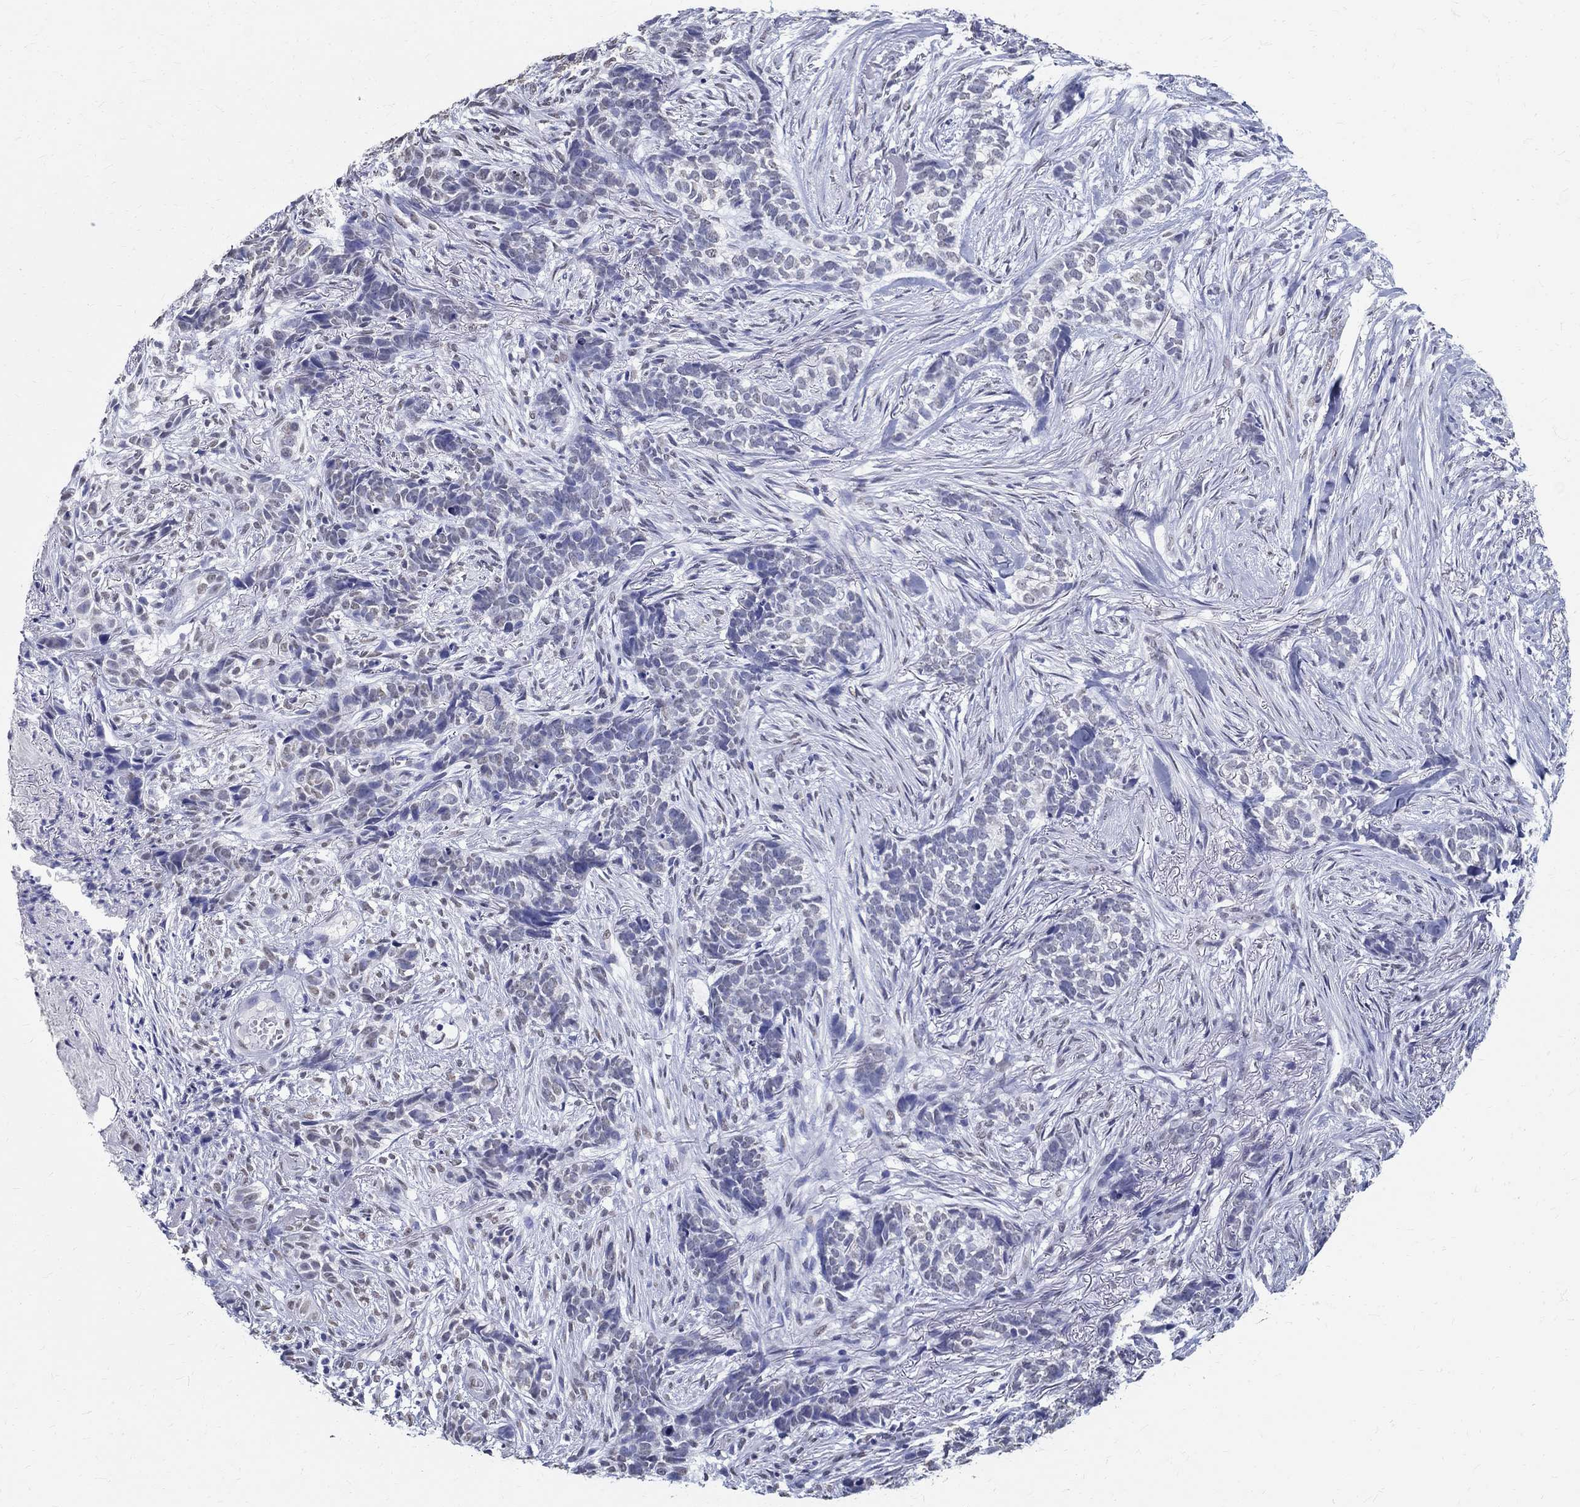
{"staining": {"intensity": "weak", "quantity": "<25%", "location": "nuclear"}, "tissue": "skin cancer", "cell_type": "Tumor cells", "image_type": "cancer", "snomed": [{"axis": "morphology", "description": "Basal cell carcinoma"}, {"axis": "topography", "description": "Skin"}], "caption": "The micrograph displays no significant positivity in tumor cells of skin basal cell carcinoma. (Stains: DAB immunohistochemistry (IHC) with hematoxylin counter stain, Microscopy: brightfield microscopy at high magnification).", "gene": "TSPAN16", "patient": {"sex": "female", "age": 69}}